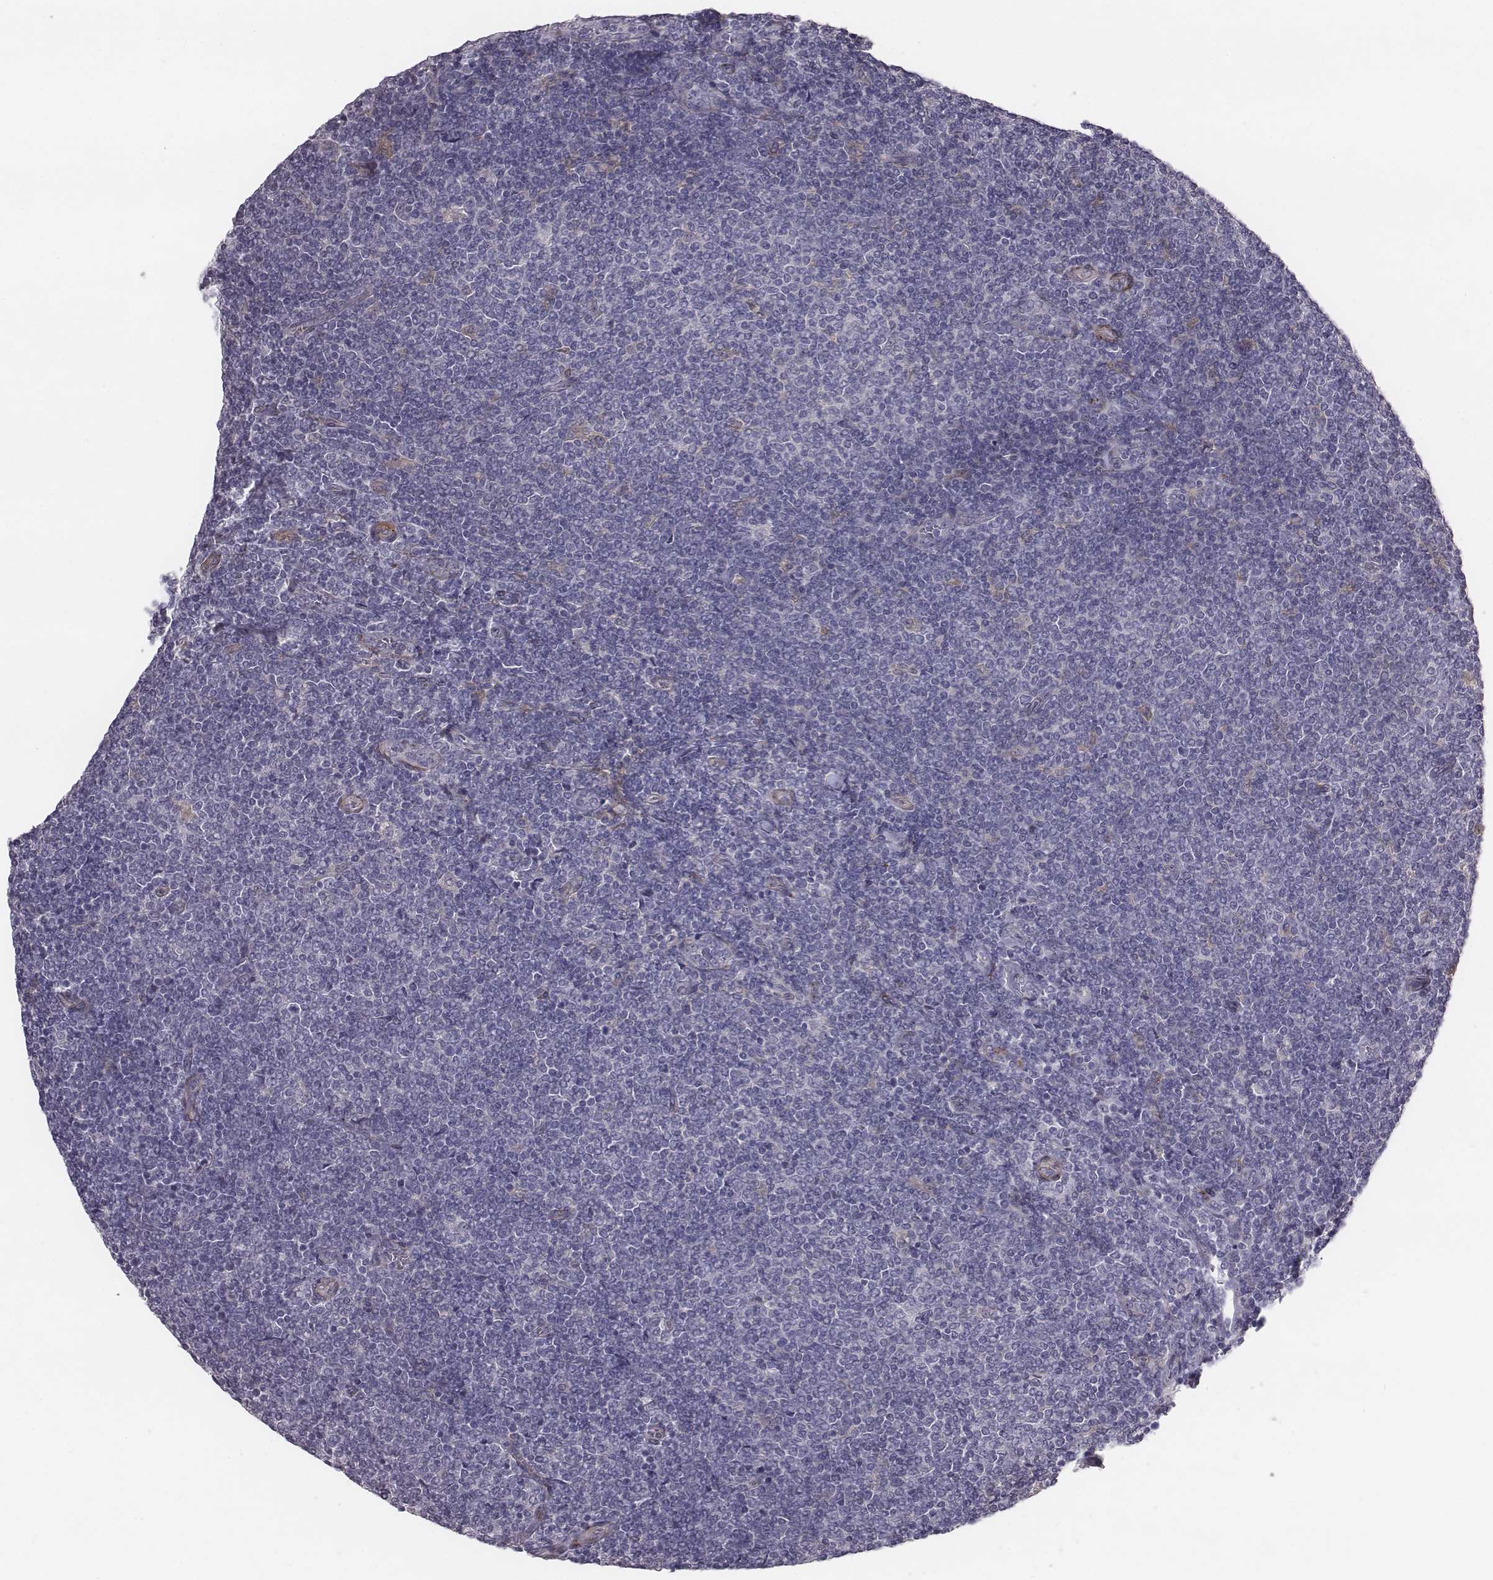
{"staining": {"intensity": "negative", "quantity": "none", "location": "none"}, "tissue": "lymphoma", "cell_type": "Tumor cells", "image_type": "cancer", "snomed": [{"axis": "morphology", "description": "Malignant lymphoma, non-Hodgkin's type, Low grade"}, {"axis": "topography", "description": "Lymph node"}], "caption": "Immunohistochemistry of lymphoma shows no positivity in tumor cells.", "gene": "PRKCZ", "patient": {"sex": "male", "age": 52}}